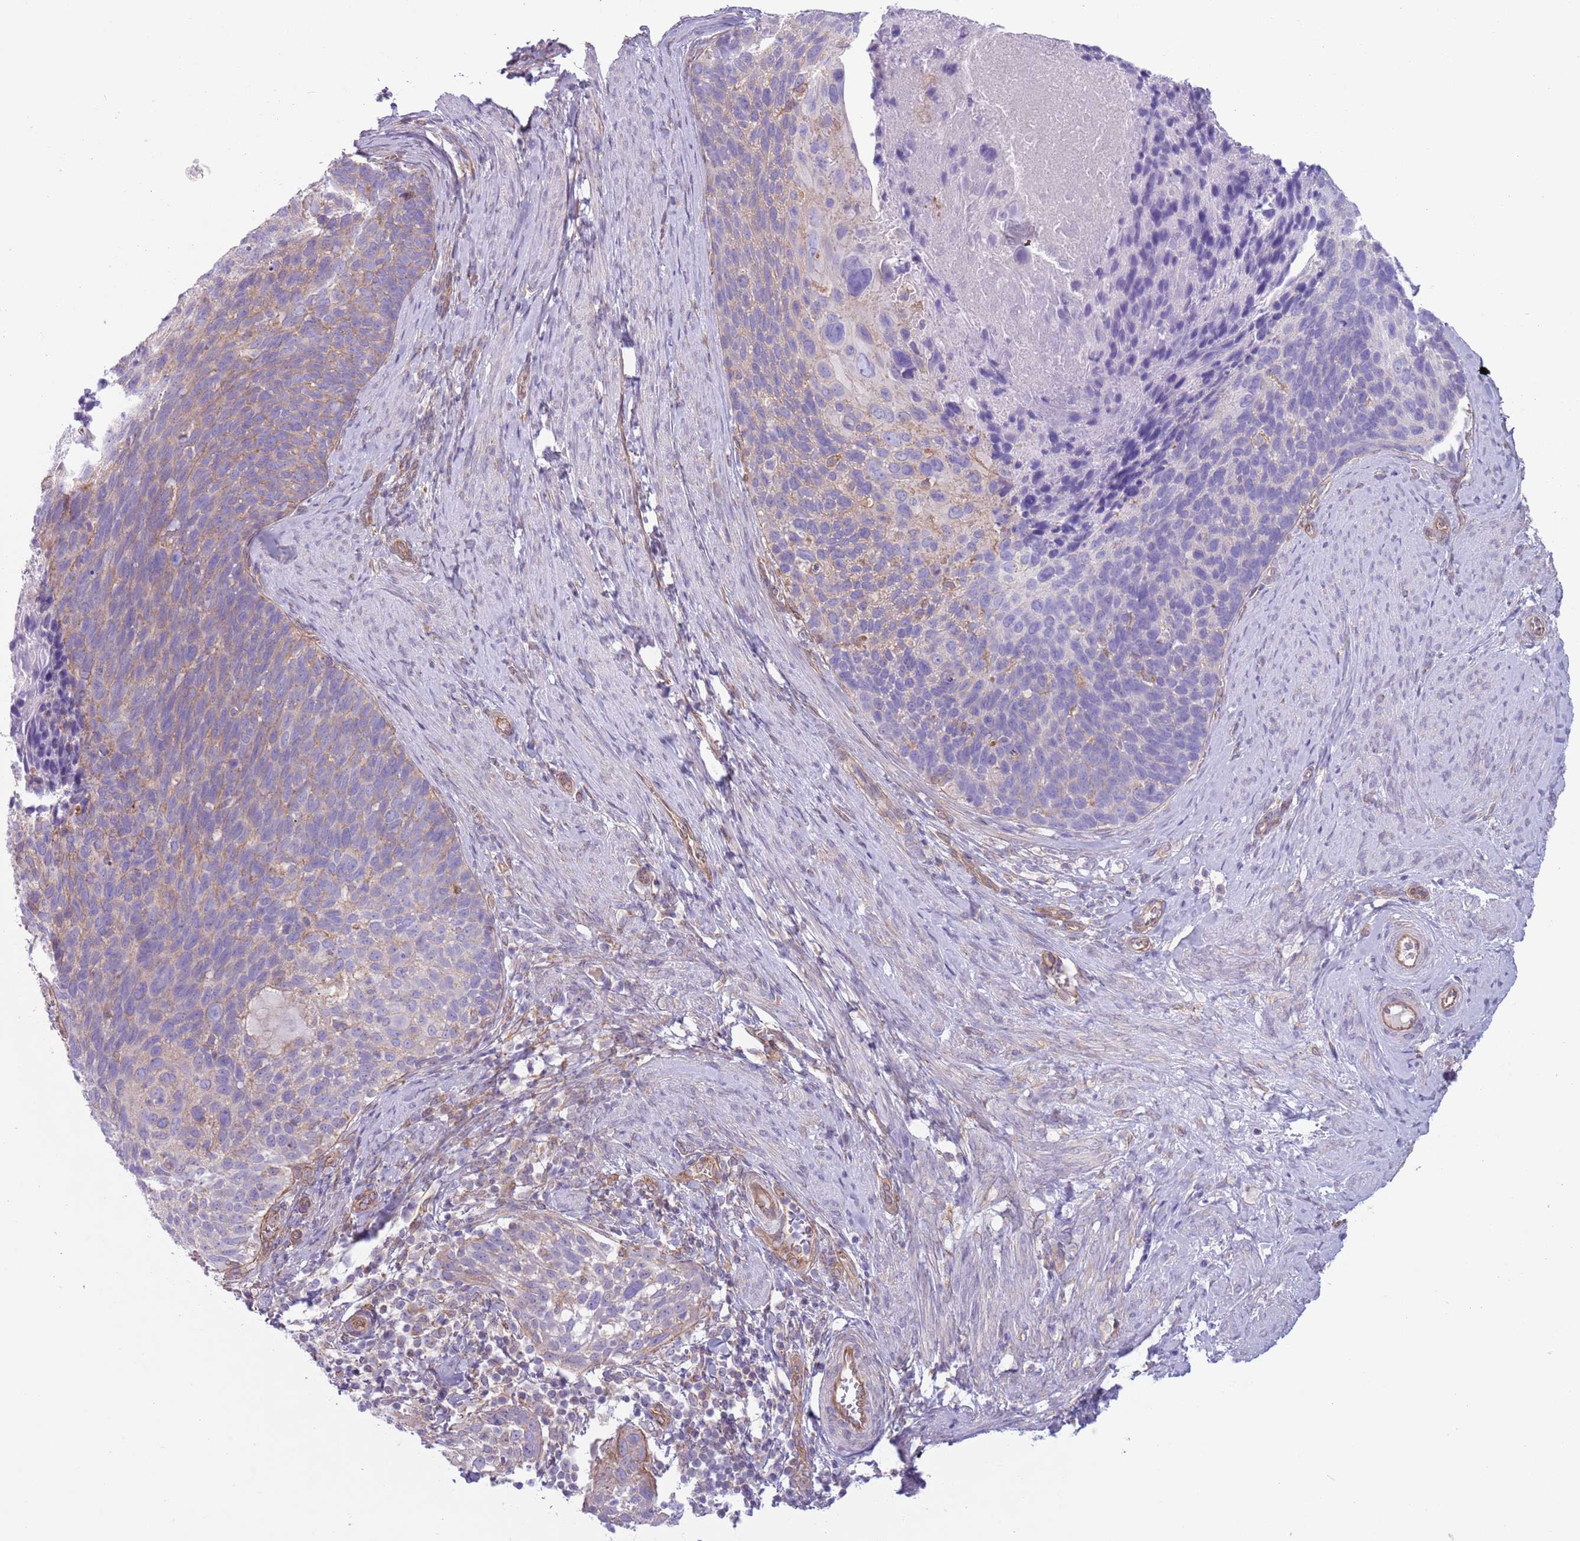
{"staining": {"intensity": "weak", "quantity": "25%-75%", "location": "cytoplasmic/membranous"}, "tissue": "cervical cancer", "cell_type": "Tumor cells", "image_type": "cancer", "snomed": [{"axis": "morphology", "description": "Squamous cell carcinoma, NOS"}, {"axis": "topography", "description": "Cervix"}], "caption": "Squamous cell carcinoma (cervical) stained with a protein marker reveals weak staining in tumor cells.", "gene": "RBP3", "patient": {"sex": "female", "age": 80}}